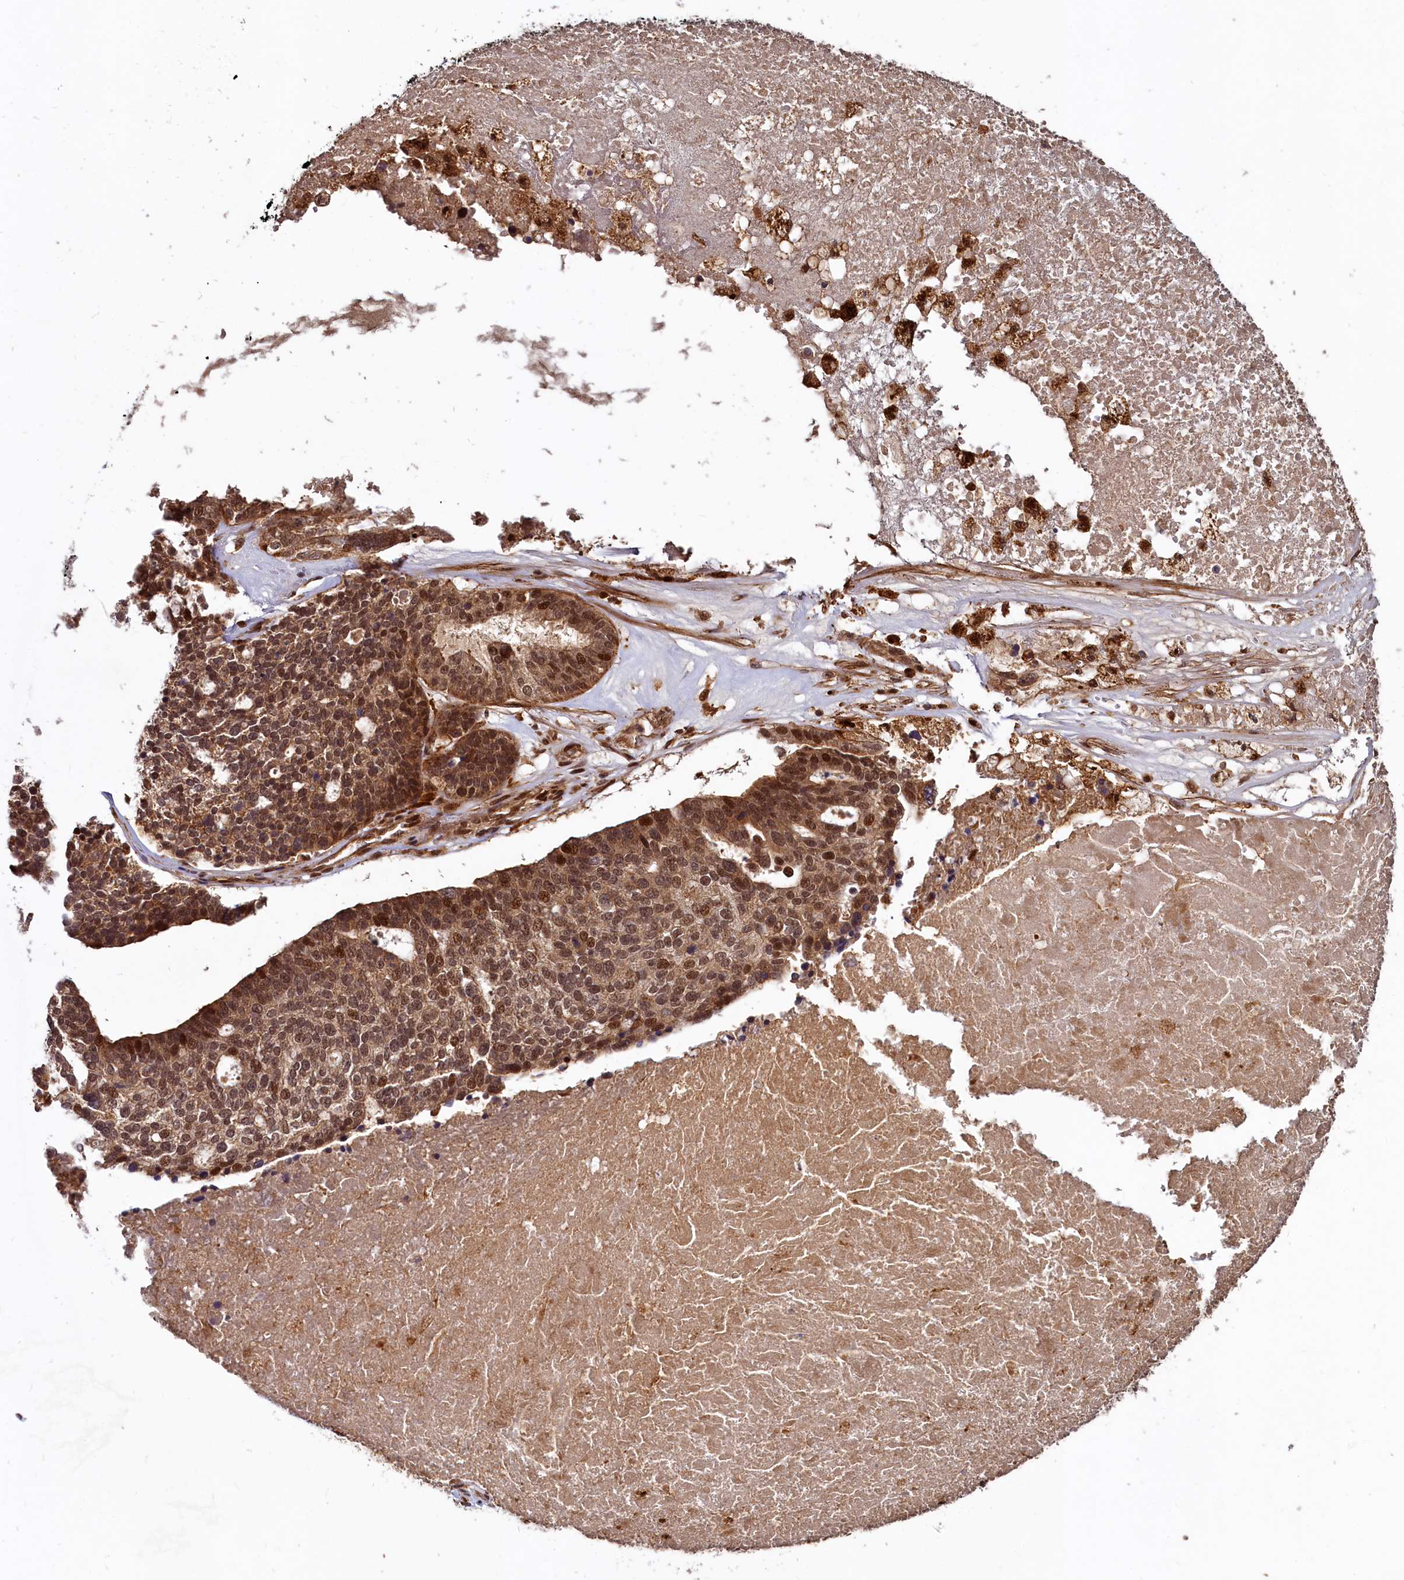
{"staining": {"intensity": "moderate", "quantity": ">75%", "location": "cytoplasmic/membranous,nuclear"}, "tissue": "ovarian cancer", "cell_type": "Tumor cells", "image_type": "cancer", "snomed": [{"axis": "morphology", "description": "Cystadenocarcinoma, serous, NOS"}, {"axis": "topography", "description": "Ovary"}], "caption": "IHC histopathology image of neoplastic tissue: ovarian cancer stained using immunohistochemistry exhibits medium levels of moderate protein expression localized specifically in the cytoplasmic/membranous and nuclear of tumor cells, appearing as a cytoplasmic/membranous and nuclear brown color.", "gene": "TRIM23", "patient": {"sex": "female", "age": 59}}